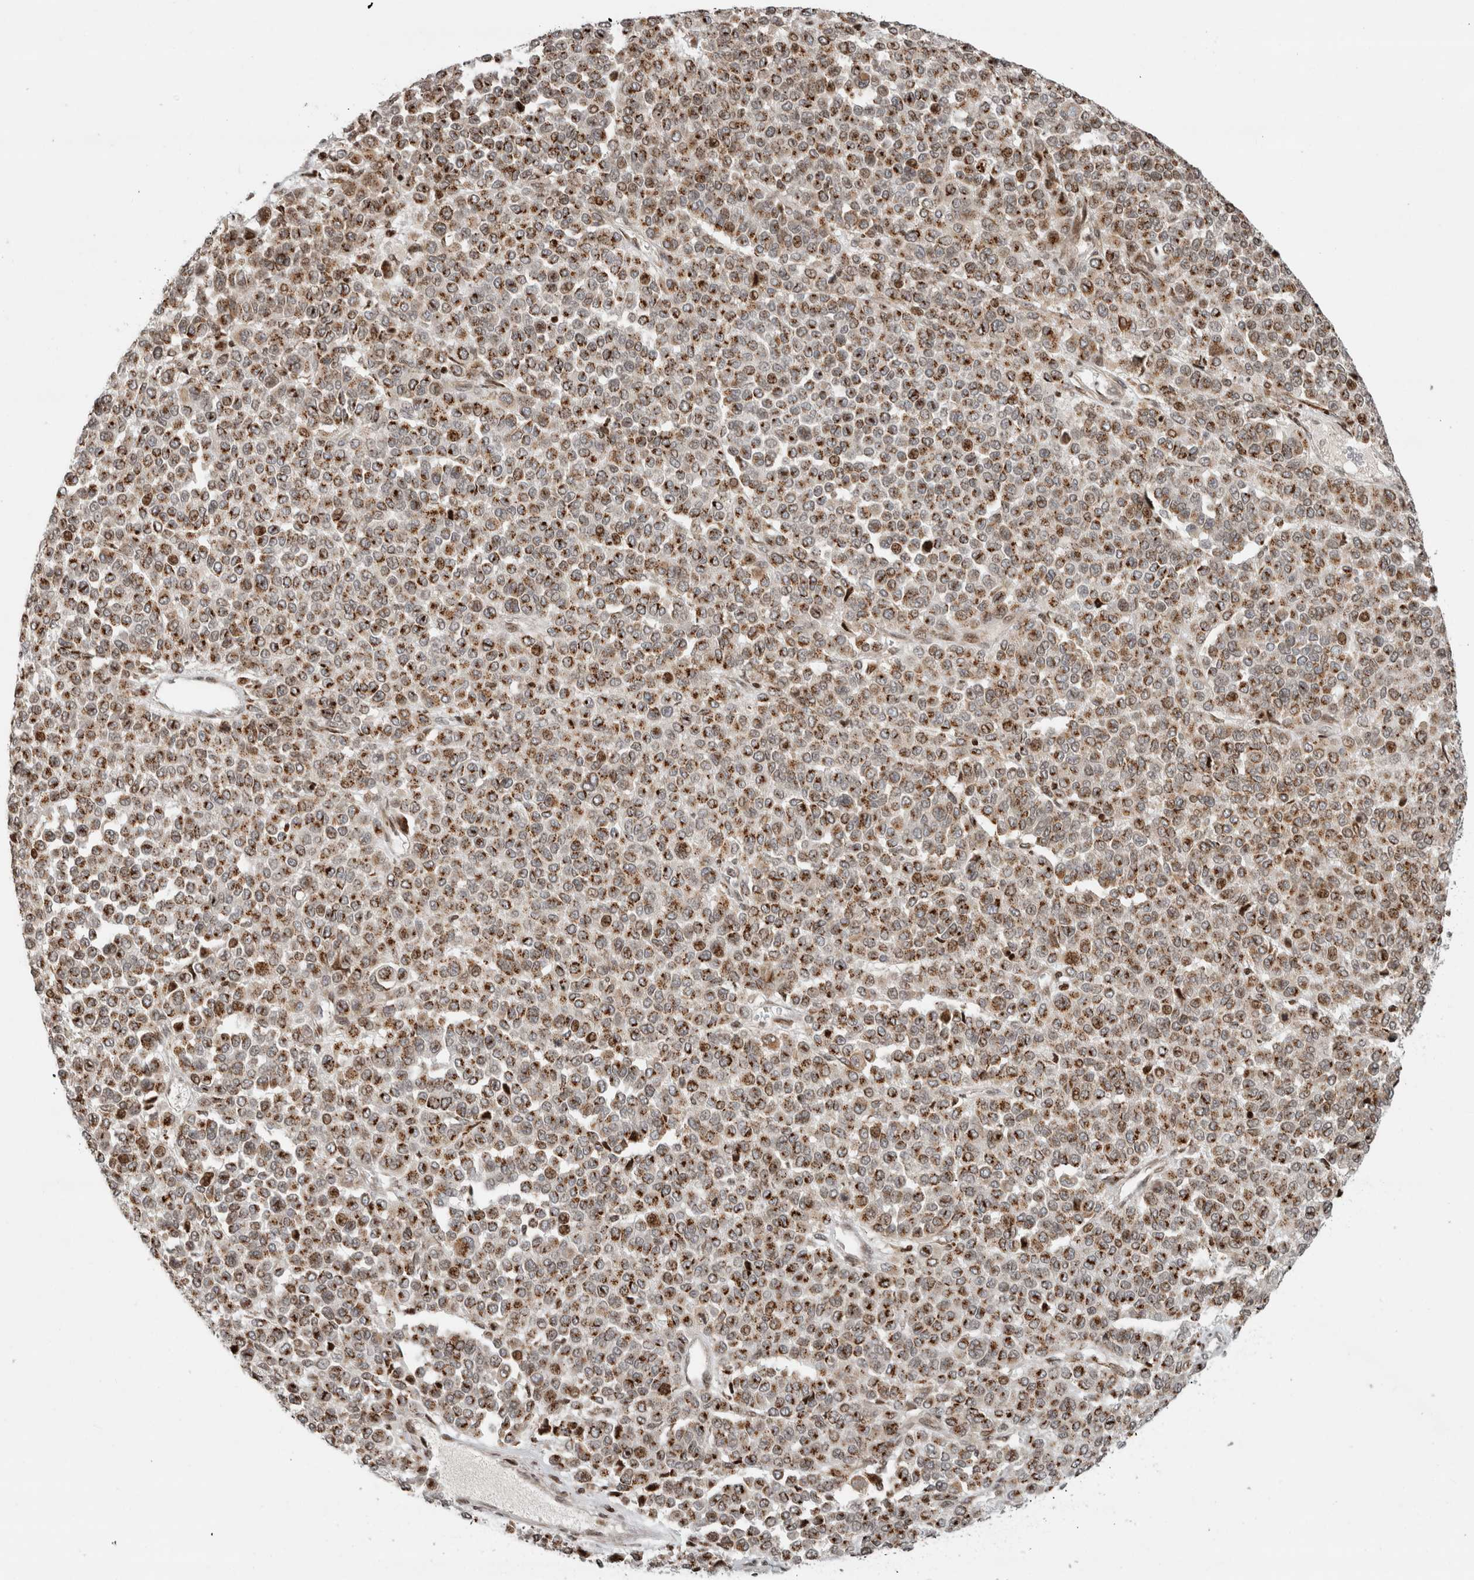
{"staining": {"intensity": "moderate", "quantity": ">75%", "location": "cytoplasmic/membranous"}, "tissue": "melanoma", "cell_type": "Tumor cells", "image_type": "cancer", "snomed": [{"axis": "morphology", "description": "Malignant melanoma, Metastatic site"}, {"axis": "topography", "description": "Pancreas"}], "caption": "Moderate cytoplasmic/membranous staining for a protein is identified in approximately >75% of tumor cells of melanoma using immunohistochemistry.", "gene": "GINS4", "patient": {"sex": "female", "age": 30}}